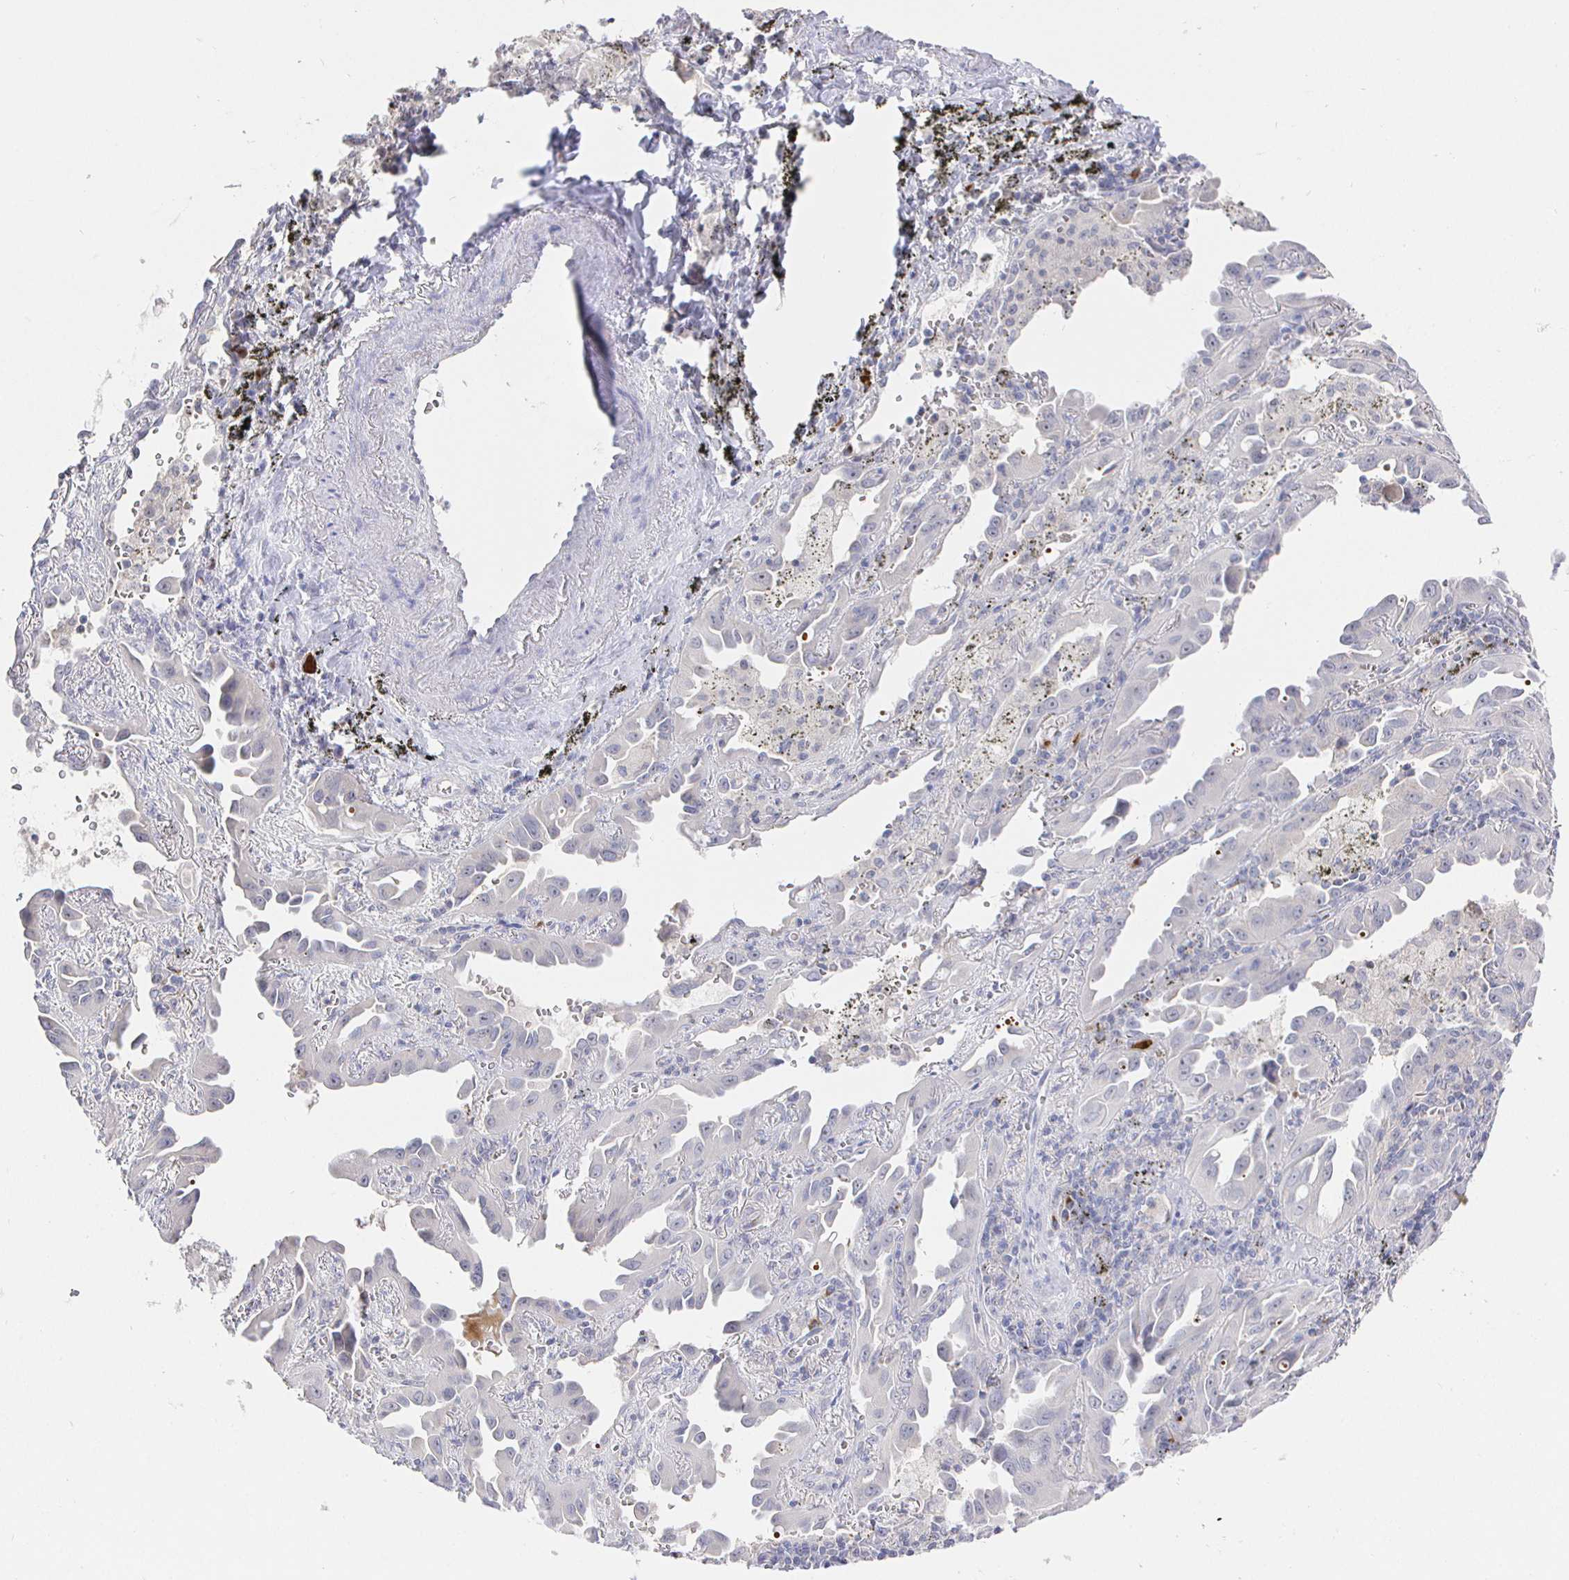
{"staining": {"intensity": "negative", "quantity": "none", "location": "none"}, "tissue": "lung cancer", "cell_type": "Tumor cells", "image_type": "cancer", "snomed": [{"axis": "morphology", "description": "Adenocarcinoma, NOS"}, {"axis": "topography", "description": "Lung"}], "caption": "Lung cancer stained for a protein using IHC shows no expression tumor cells.", "gene": "LRRC23", "patient": {"sex": "male", "age": 68}}